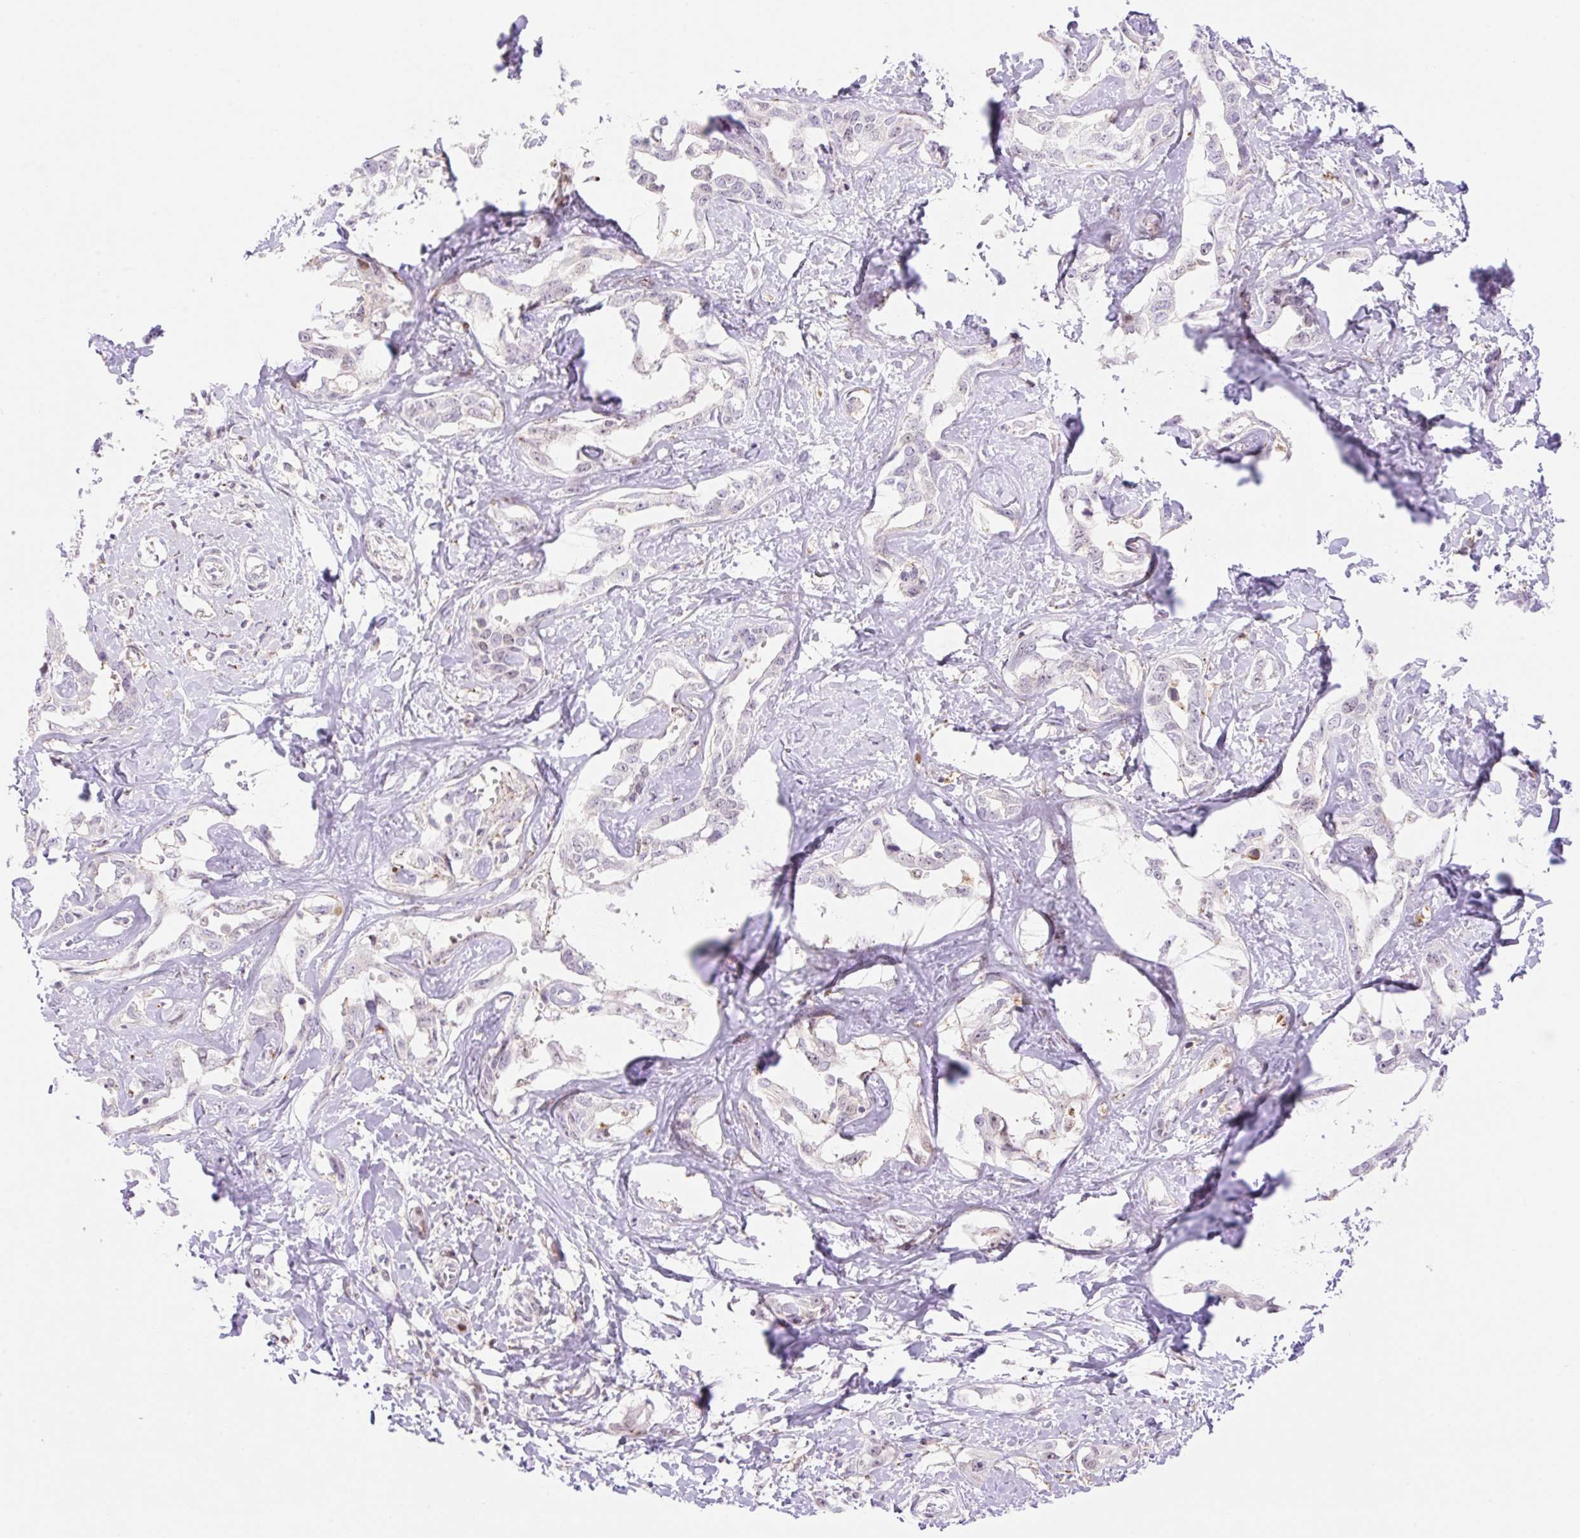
{"staining": {"intensity": "weak", "quantity": "<25%", "location": "nuclear"}, "tissue": "liver cancer", "cell_type": "Tumor cells", "image_type": "cancer", "snomed": [{"axis": "morphology", "description": "Cholangiocarcinoma"}, {"axis": "topography", "description": "Liver"}], "caption": "Immunohistochemistry (IHC) of cholangiocarcinoma (liver) reveals no expression in tumor cells.", "gene": "ZFP41", "patient": {"sex": "male", "age": 59}}